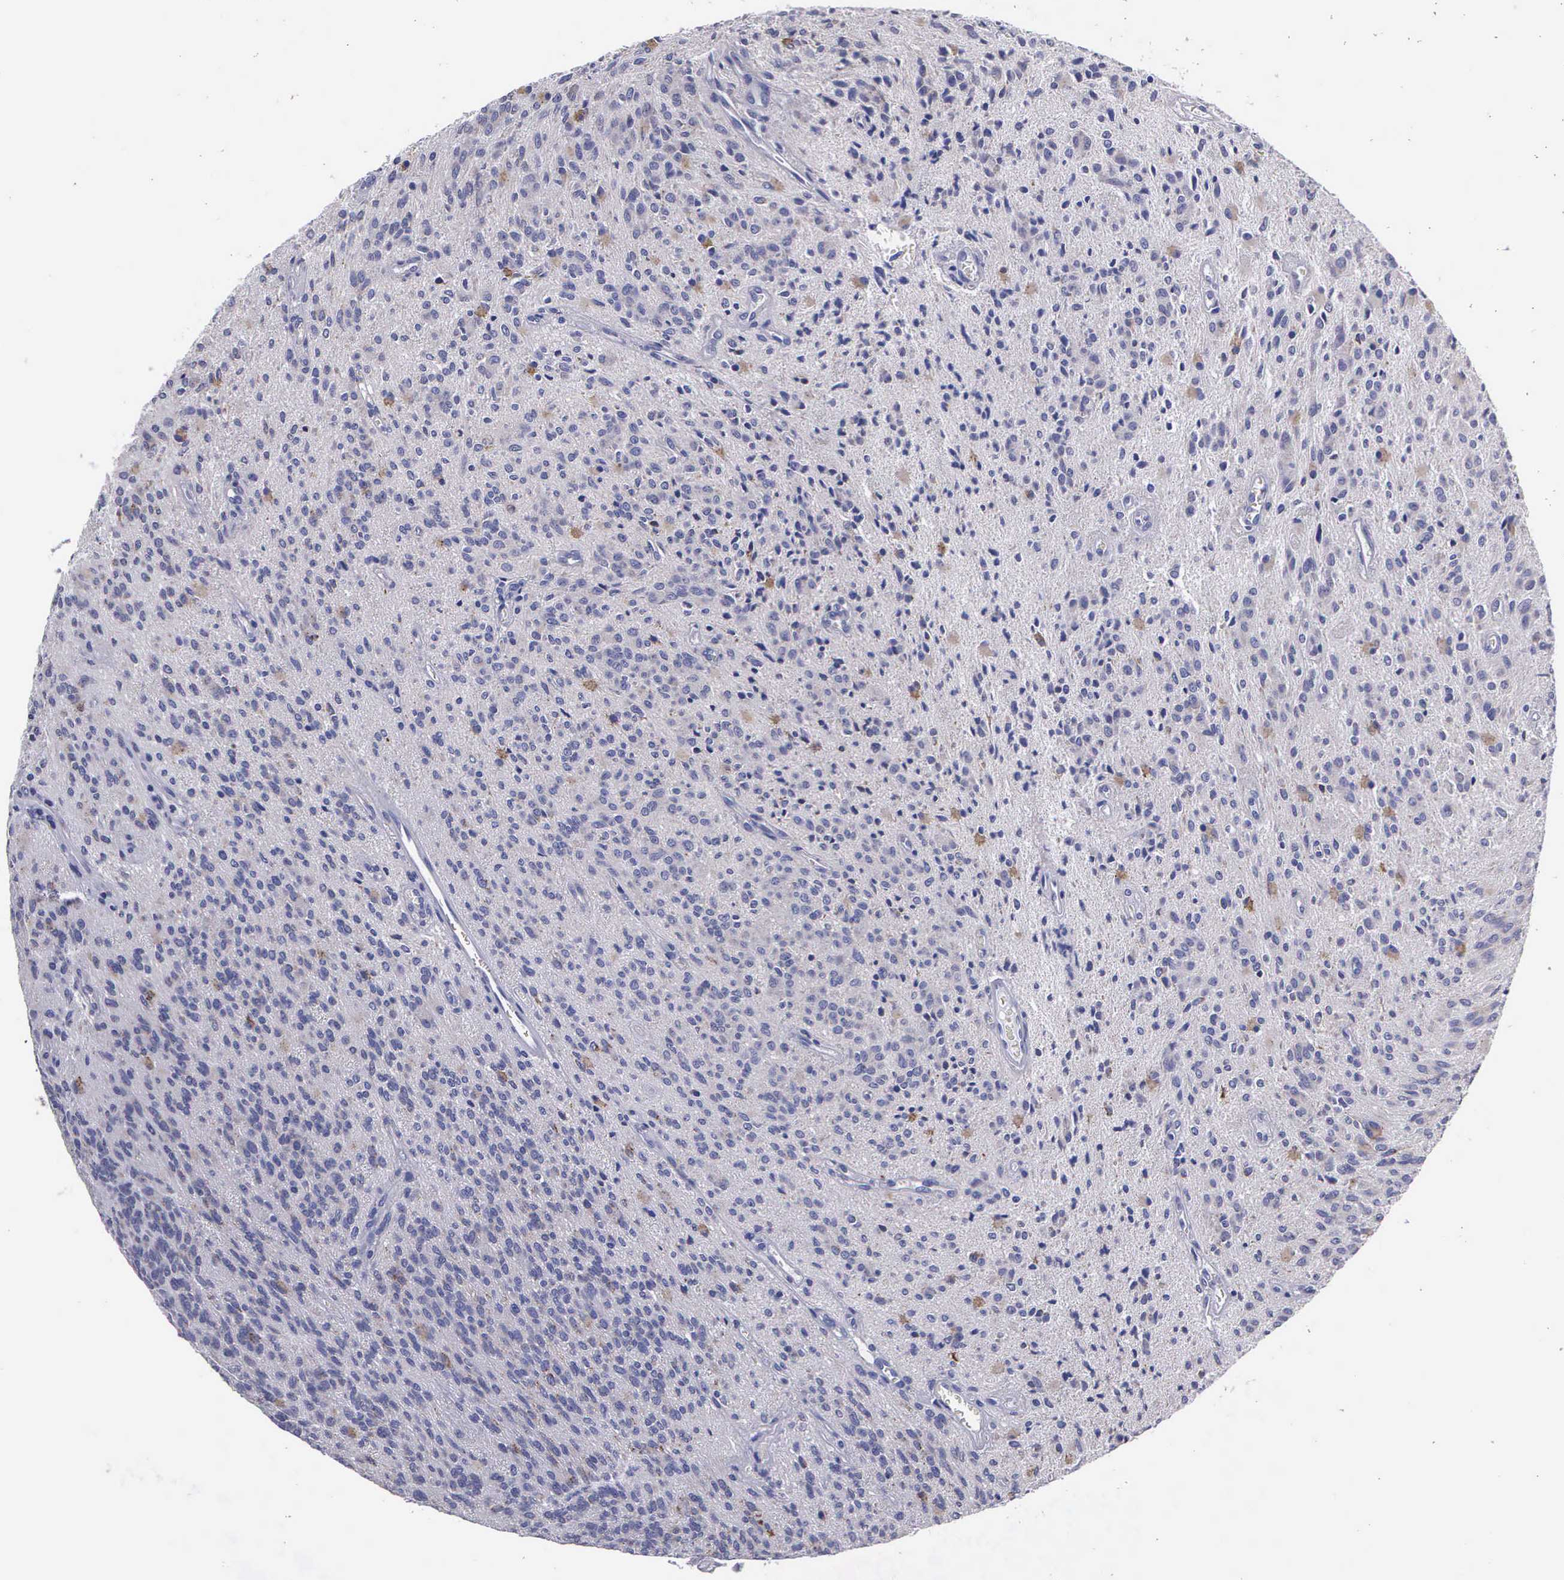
{"staining": {"intensity": "negative", "quantity": "none", "location": "none"}, "tissue": "glioma", "cell_type": "Tumor cells", "image_type": "cancer", "snomed": [{"axis": "morphology", "description": "Glioma, malignant, Low grade"}, {"axis": "topography", "description": "Brain"}], "caption": "Tumor cells show no significant positivity in glioma.", "gene": "CRELD2", "patient": {"sex": "female", "age": 15}}